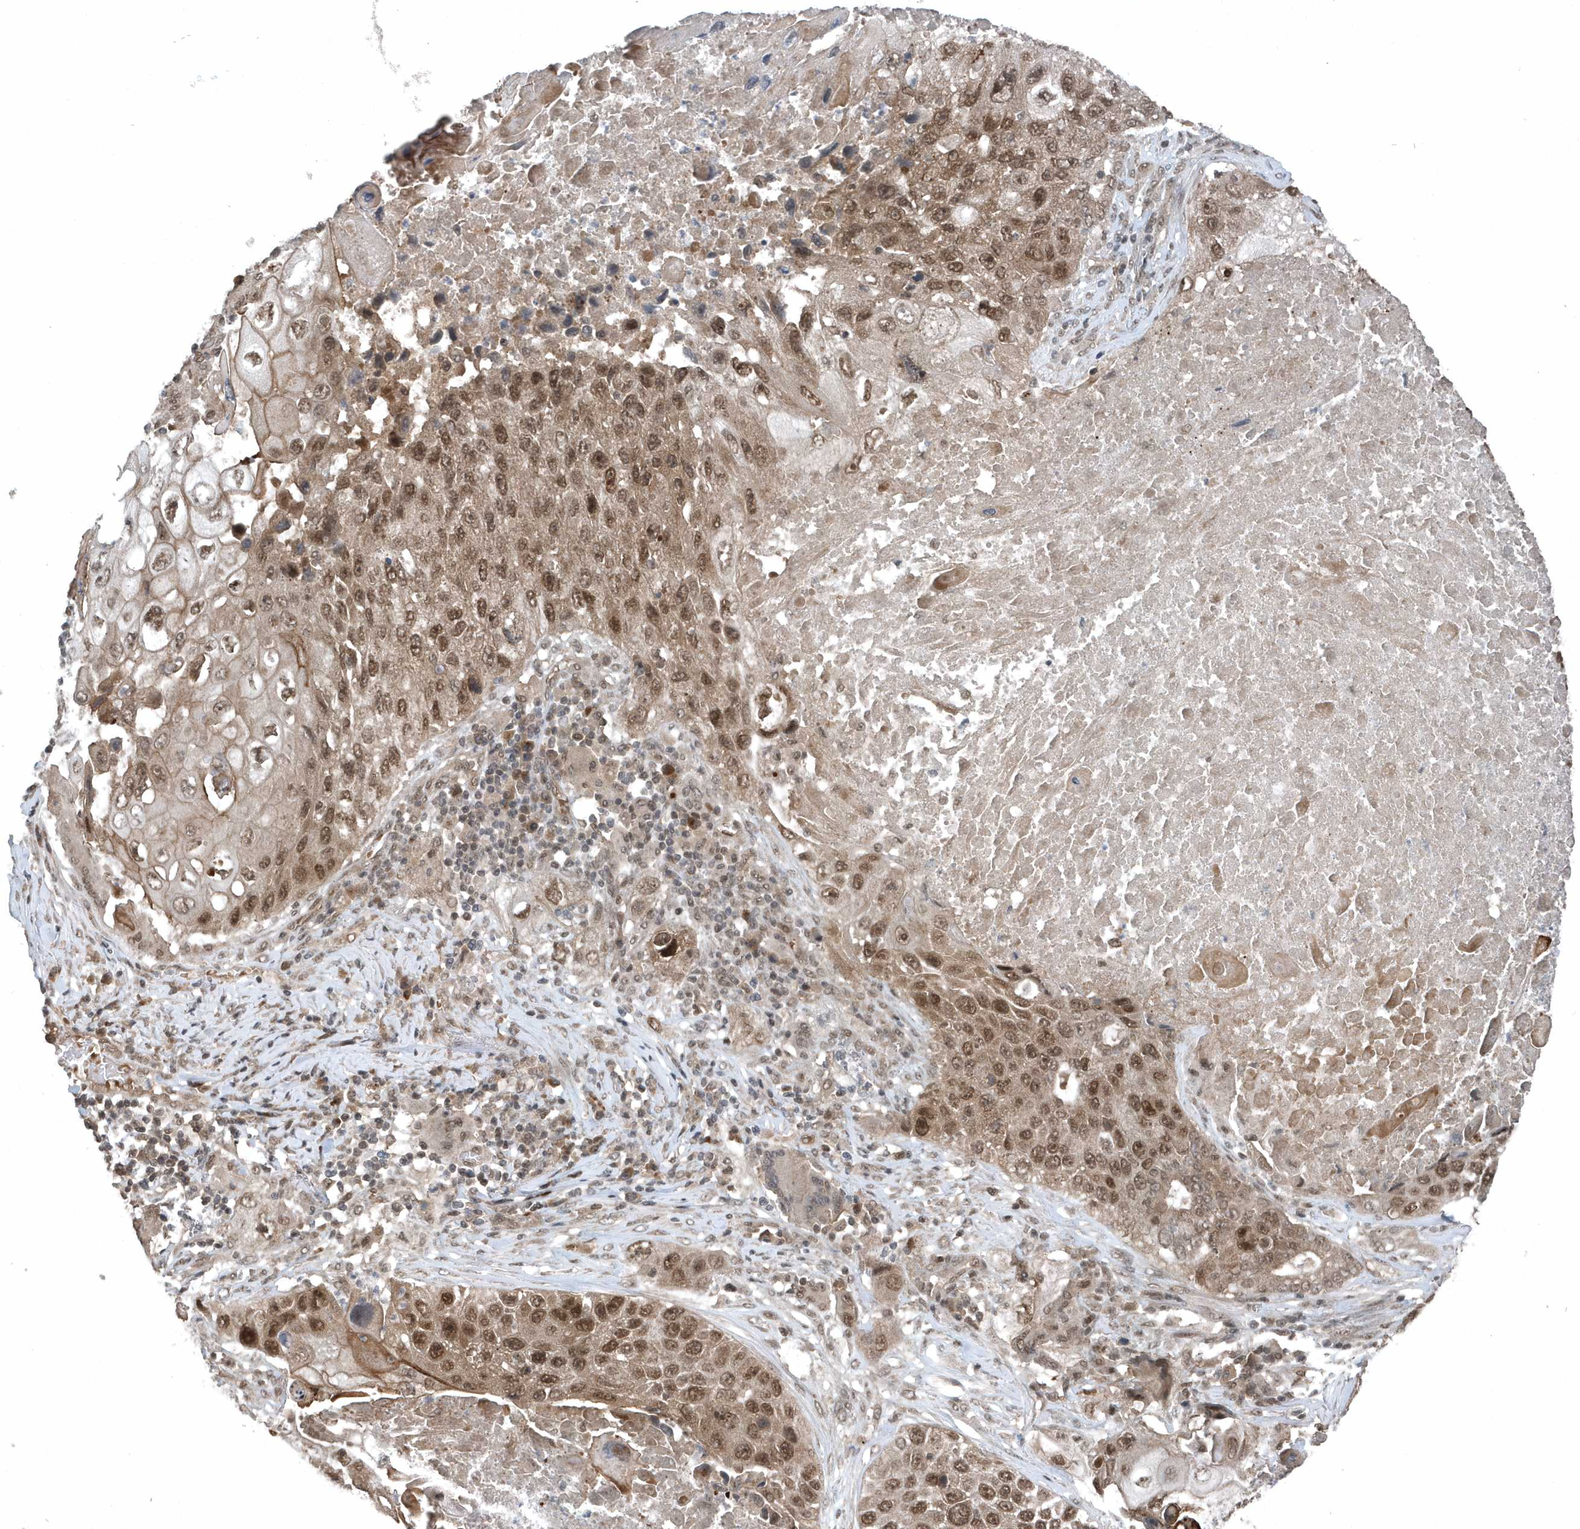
{"staining": {"intensity": "moderate", "quantity": ">75%", "location": "nuclear"}, "tissue": "lung cancer", "cell_type": "Tumor cells", "image_type": "cancer", "snomed": [{"axis": "morphology", "description": "Squamous cell carcinoma, NOS"}, {"axis": "topography", "description": "Lung"}], "caption": "Immunohistochemical staining of human squamous cell carcinoma (lung) displays medium levels of moderate nuclear protein positivity in approximately >75% of tumor cells. (IHC, brightfield microscopy, high magnification).", "gene": "QTRT2", "patient": {"sex": "male", "age": 61}}